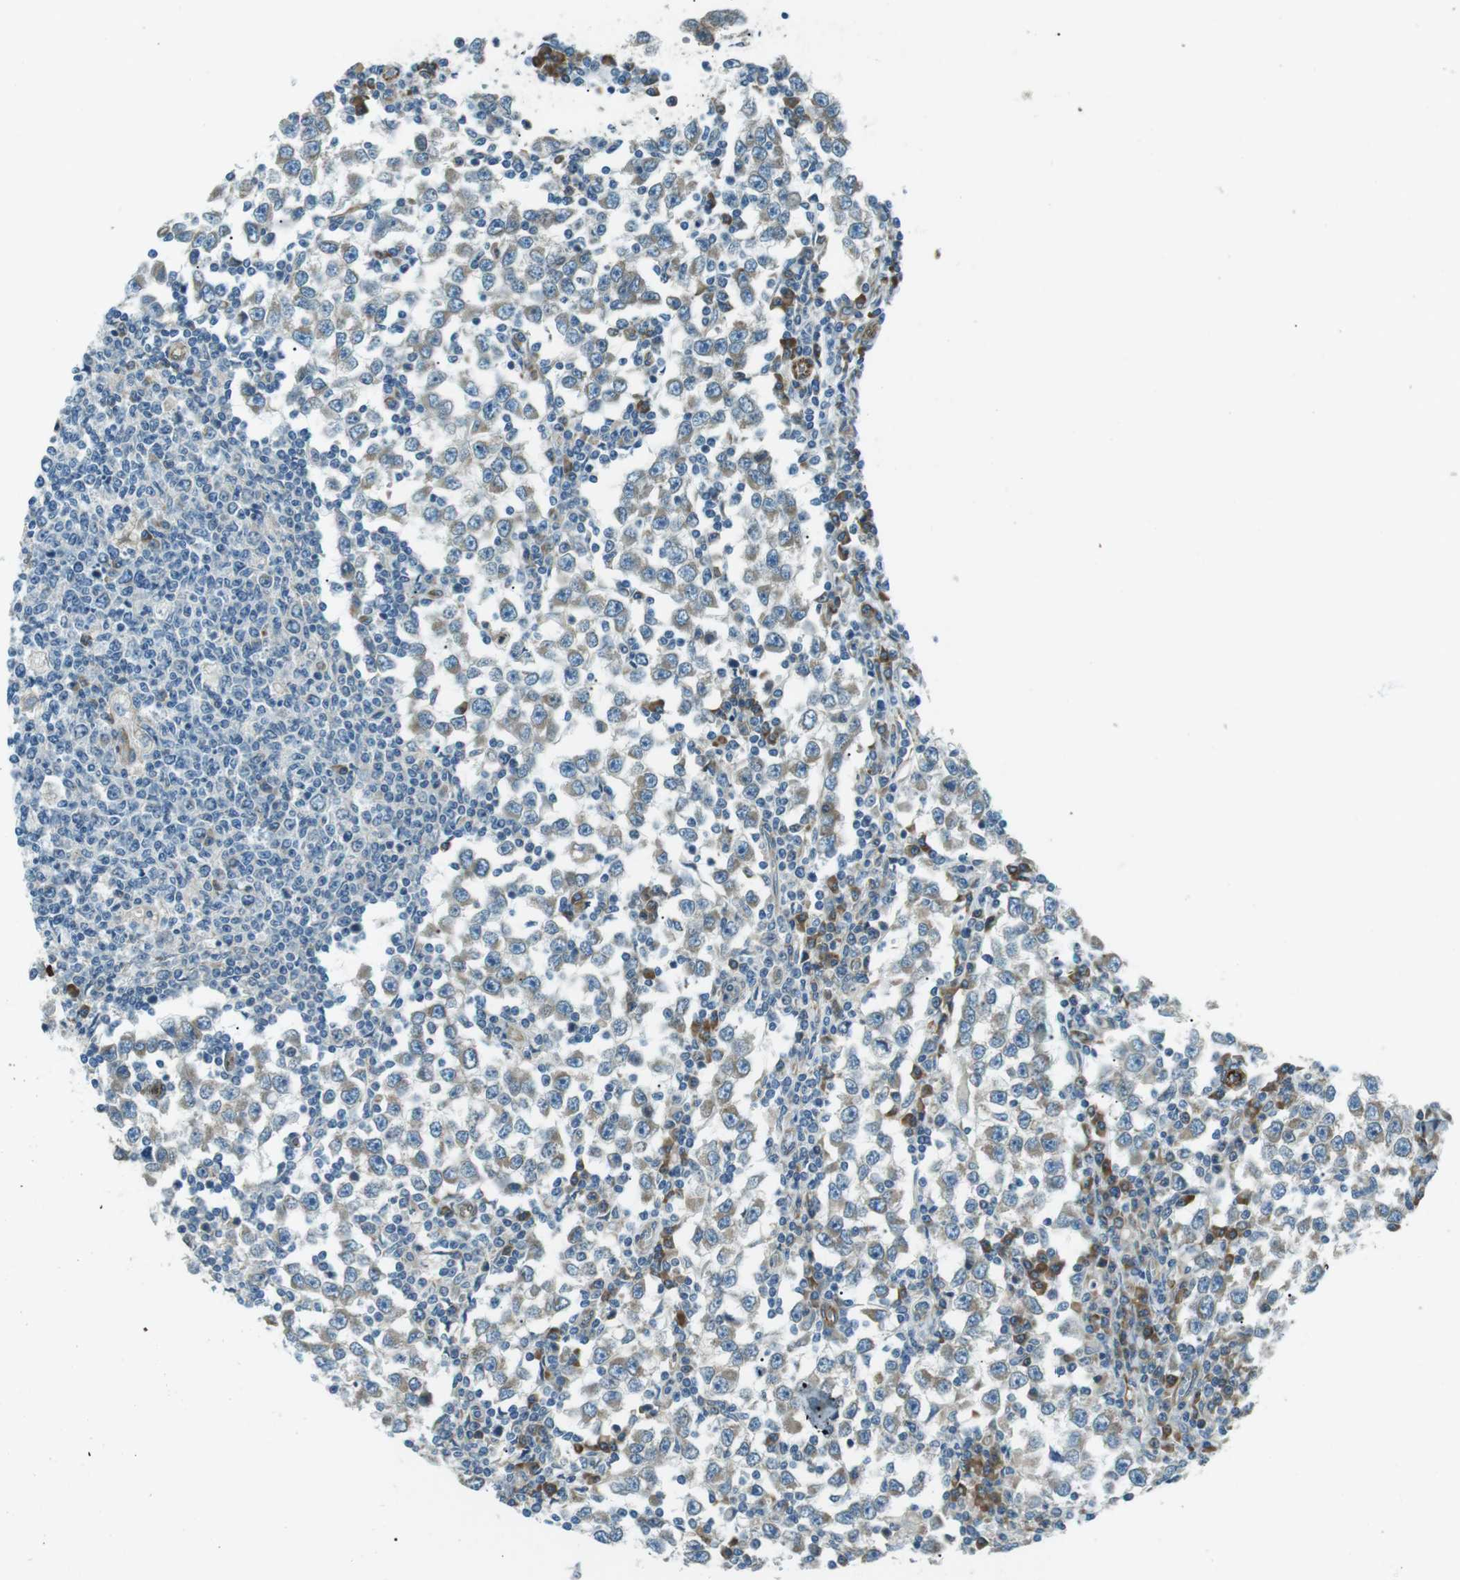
{"staining": {"intensity": "weak", "quantity": "<25%", "location": "cytoplasmic/membranous"}, "tissue": "testis cancer", "cell_type": "Tumor cells", "image_type": "cancer", "snomed": [{"axis": "morphology", "description": "Seminoma, NOS"}, {"axis": "topography", "description": "Testis"}], "caption": "DAB immunohistochemical staining of seminoma (testis) displays no significant positivity in tumor cells.", "gene": "ODR4", "patient": {"sex": "male", "age": 65}}